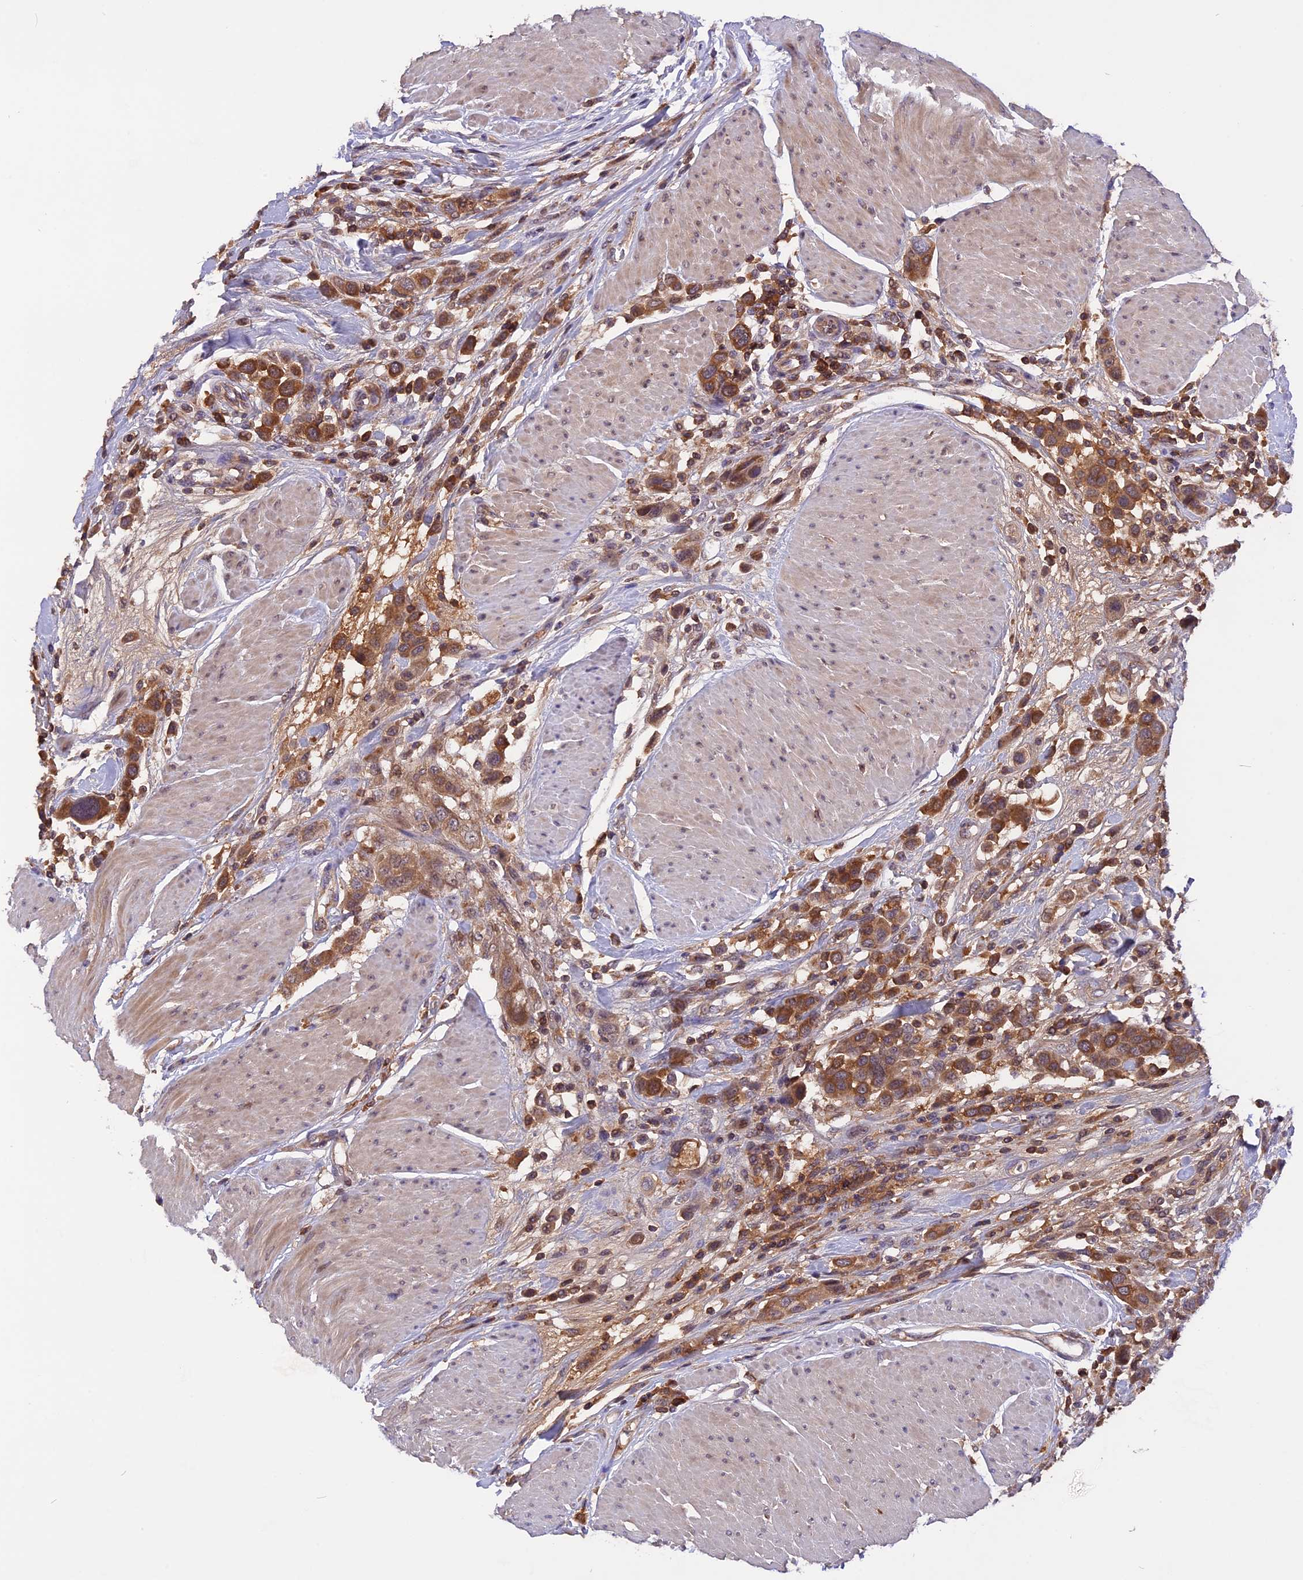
{"staining": {"intensity": "moderate", "quantity": ">75%", "location": "cytoplasmic/membranous"}, "tissue": "urothelial cancer", "cell_type": "Tumor cells", "image_type": "cancer", "snomed": [{"axis": "morphology", "description": "Urothelial carcinoma, High grade"}, {"axis": "topography", "description": "Urinary bladder"}], "caption": "Protein analysis of urothelial cancer tissue demonstrates moderate cytoplasmic/membranous positivity in about >75% of tumor cells.", "gene": "MARK4", "patient": {"sex": "male", "age": 50}}